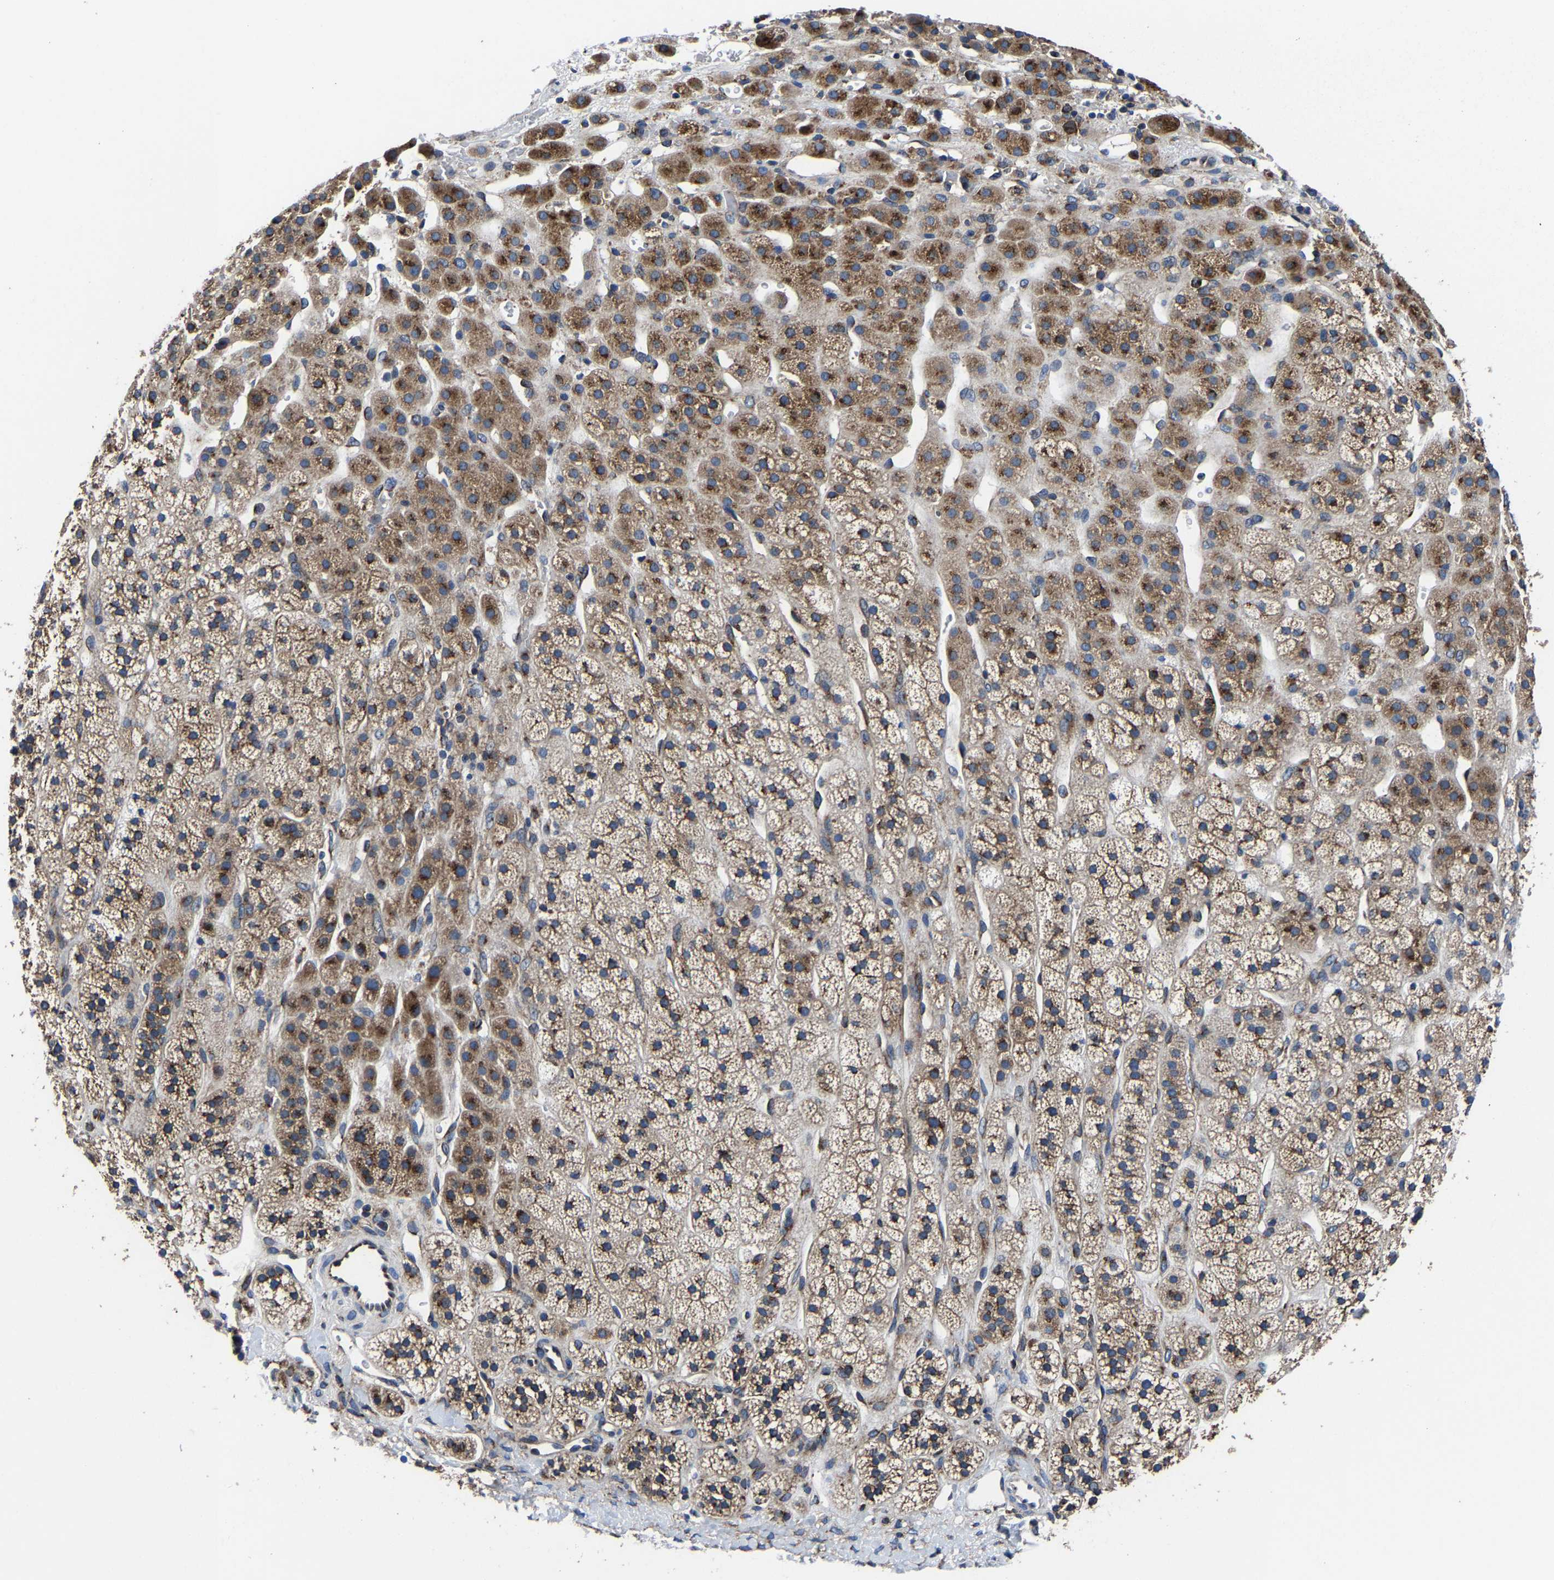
{"staining": {"intensity": "moderate", "quantity": ">75%", "location": "cytoplasmic/membranous"}, "tissue": "adrenal gland", "cell_type": "Glandular cells", "image_type": "normal", "snomed": [{"axis": "morphology", "description": "Normal tissue, NOS"}, {"axis": "topography", "description": "Adrenal gland"}], "caption": "Adrenal gland stained for a protein reveals moderate cytoplasmic/membranous positivity in glandular cells. (DAB IHC with brightfield microscopy, high magnification).", "gene": "EBAG9", "patient": {"sex": "male", "age": 56}}